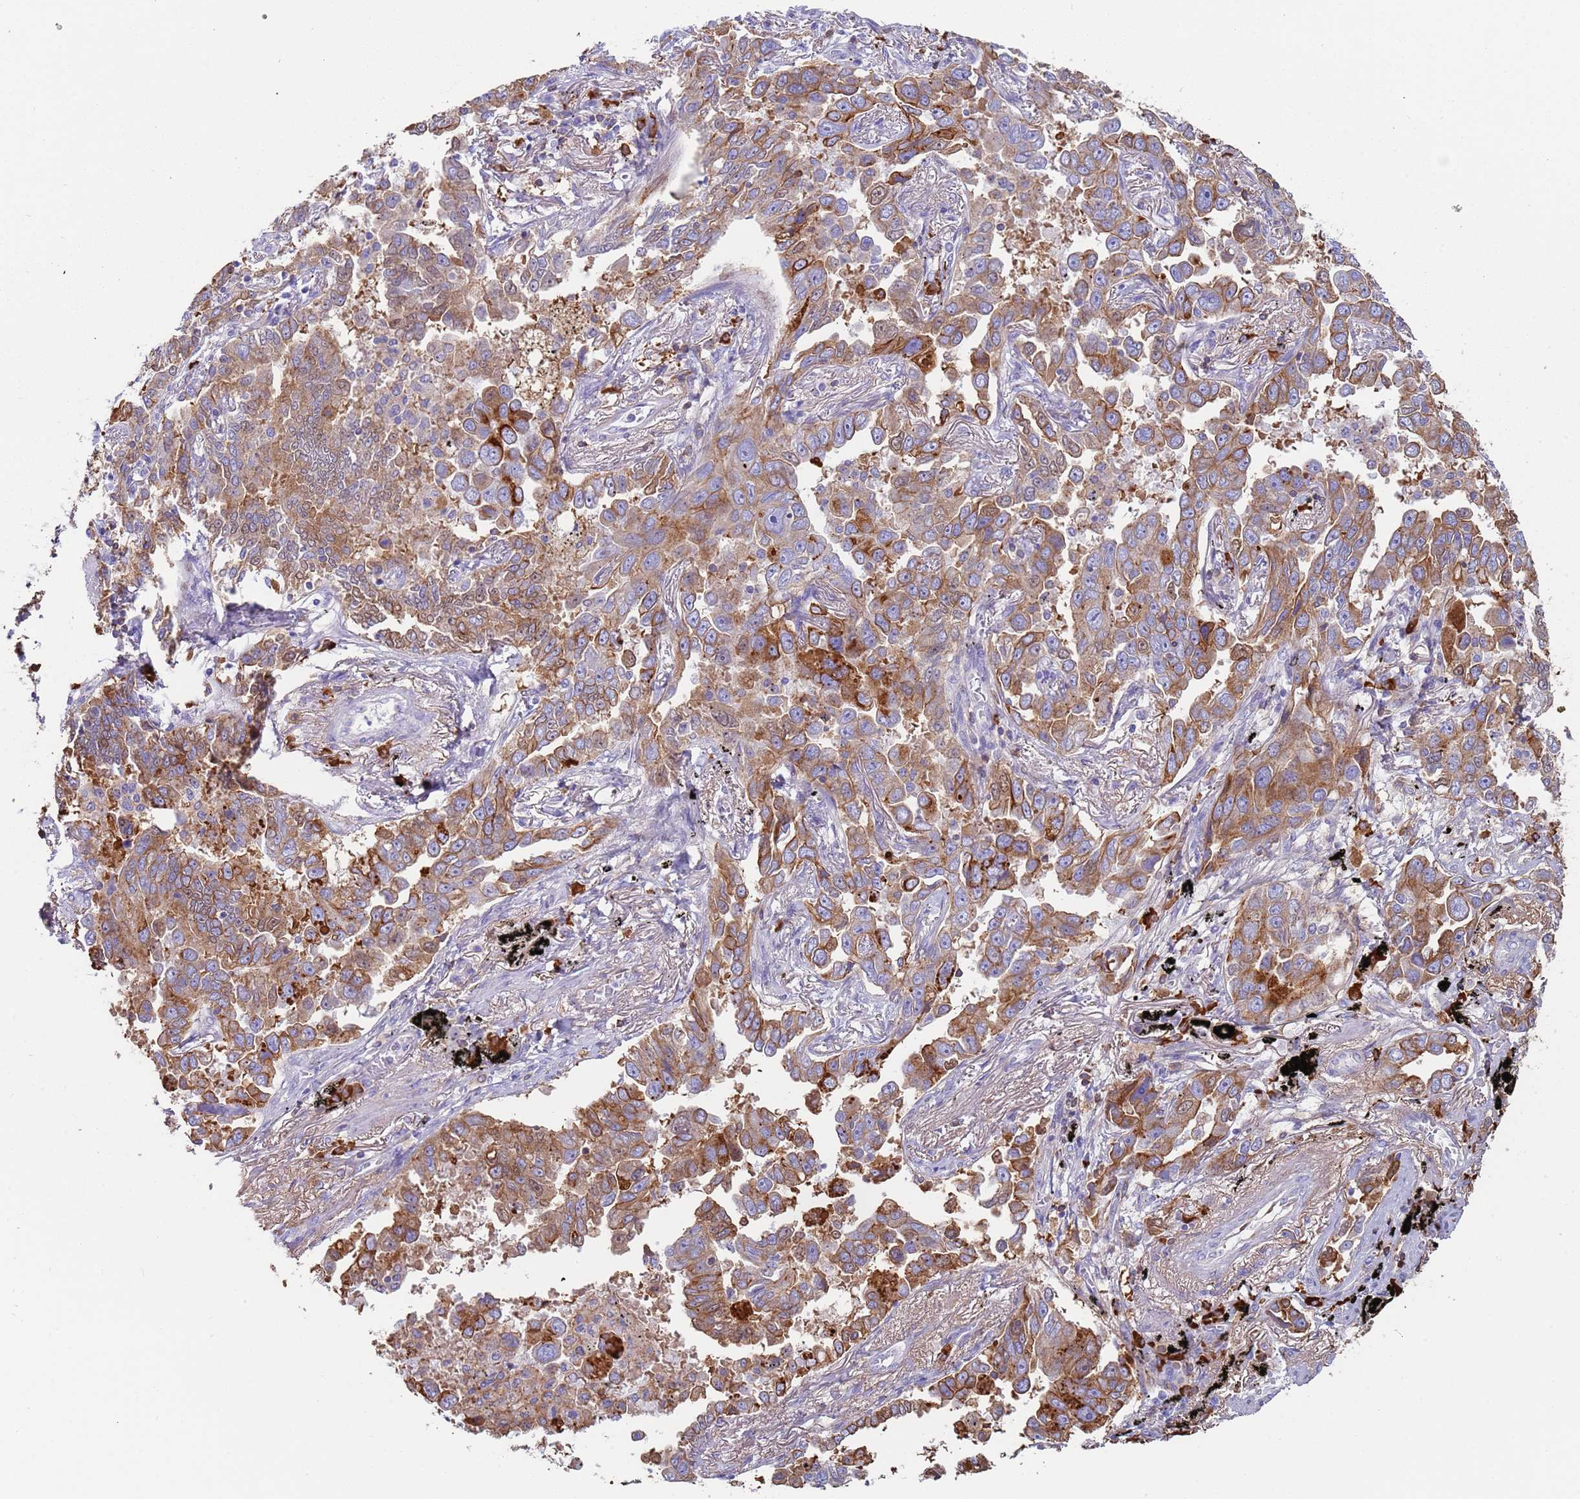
{"staining": {"intensity": "moderate", "quantity": ">75%", "location": "cytoplasmic/membranous"}, "tissue": "lung cancer", "cell_type": "Tumor cells", "image_type": "cancer", "snomed": [{"axis": "morphology", "description": "Adenocarcinoma, NOS"}, {"axis": "topography", "description": "Lung"}], "caption": "IHC (DAB) staining of lung adenocarcinoma reveals moderate cytoplasmic/membranous protein expression in about >75% of tumor cells.", "gene": "CYSLTR2", "patient": {"sex": "male", "age": 67}}